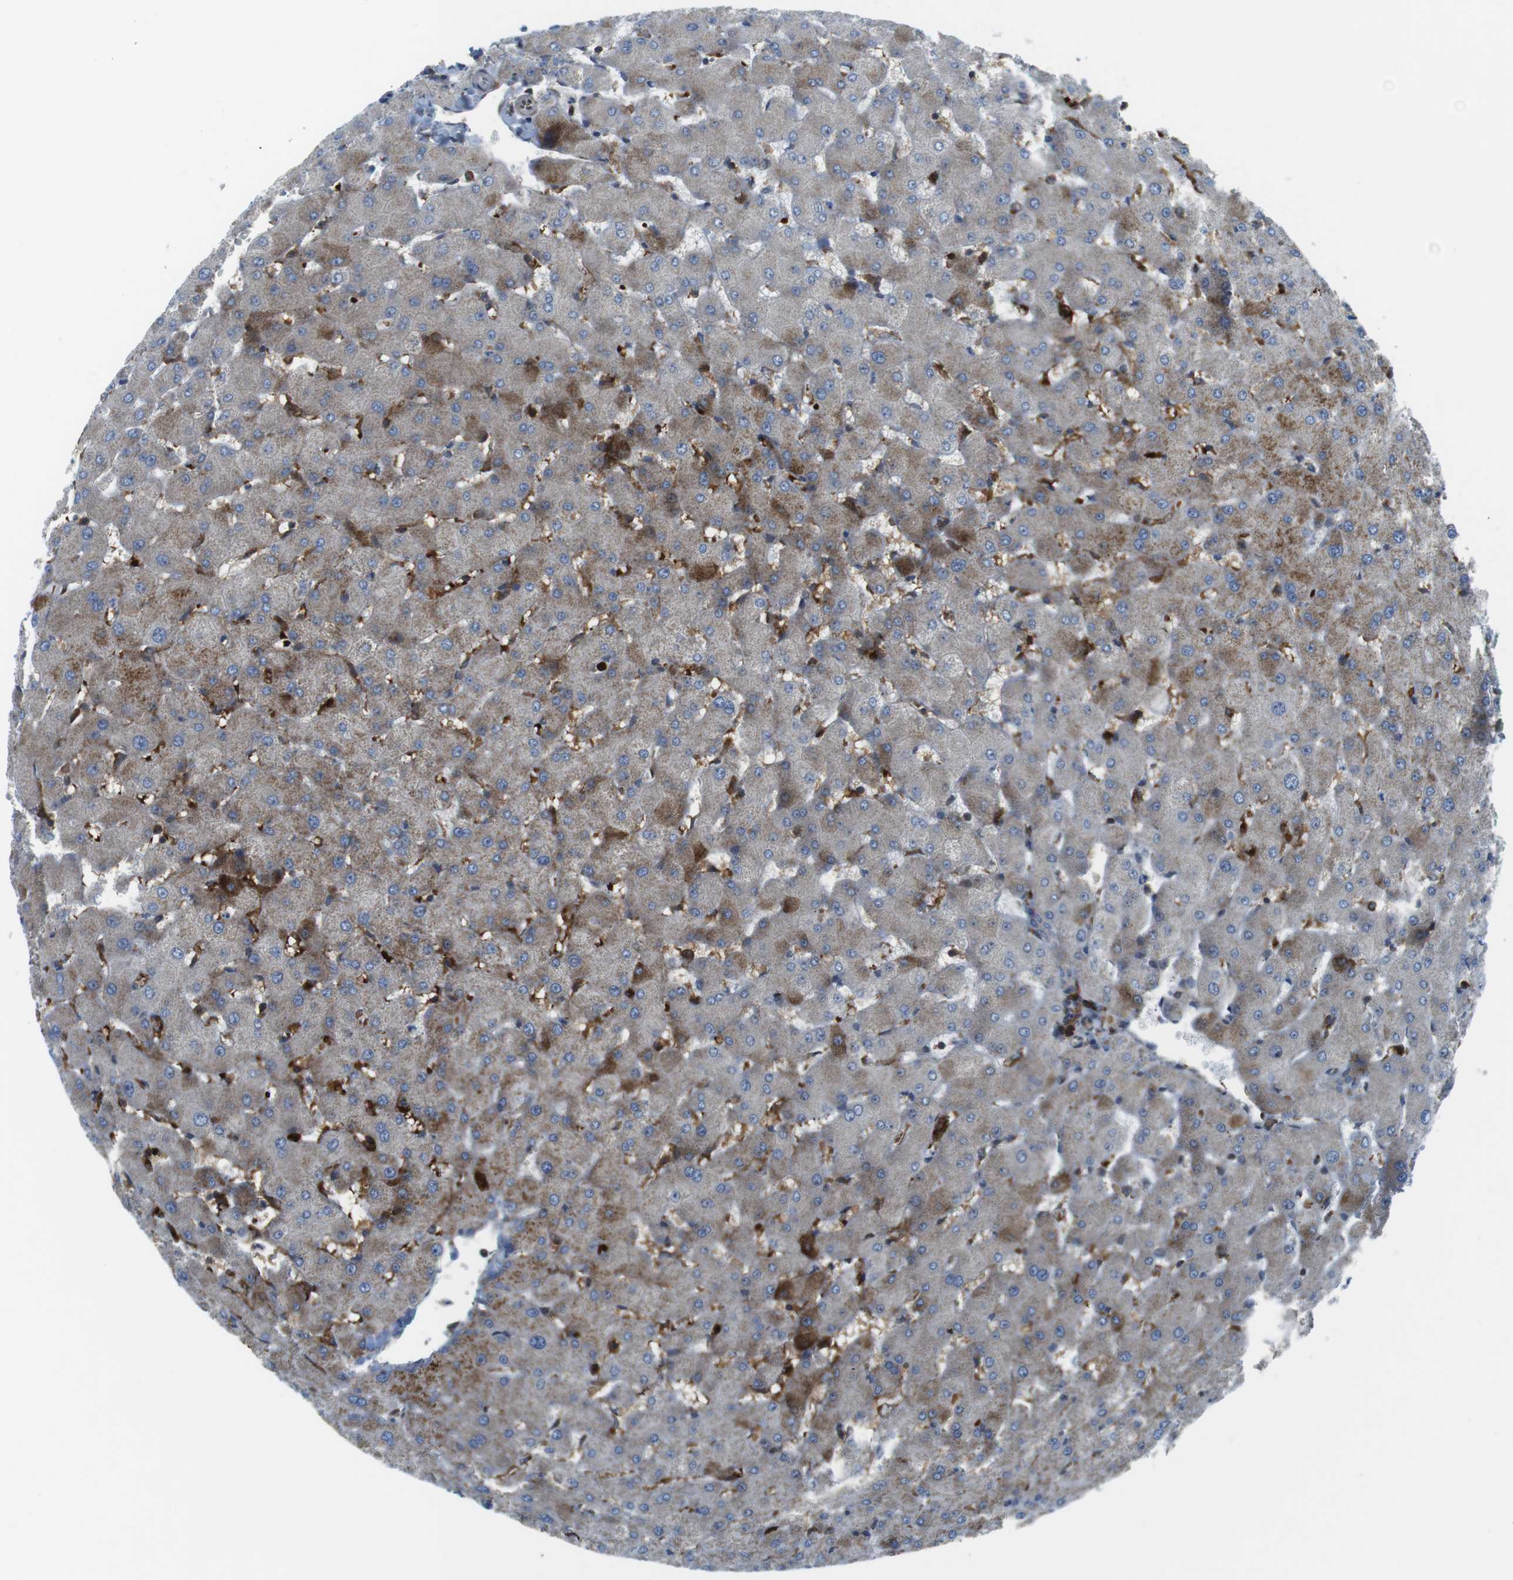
{"staining": {"intensity": "weak", "quantity": "25%-75%", "location": "cytoplasmic/membranous"}, "tissue": "liver", "cell_type": "Cholangiocytes", "image_type": "normal", "snomed": [{"axis": "morphology", "description": "Normal tissue, NOS"}, {"axis": "topography", "description": "Liver"}], "caption": "IHC image of normal human liver stained for a protein (brown), which shows low levels of weak cytoplasmic/membranous positivity in about 25%-75% of cholangiocytes.", "gene": "CUL7", "patient": {"sex": "female", "age": 63}}